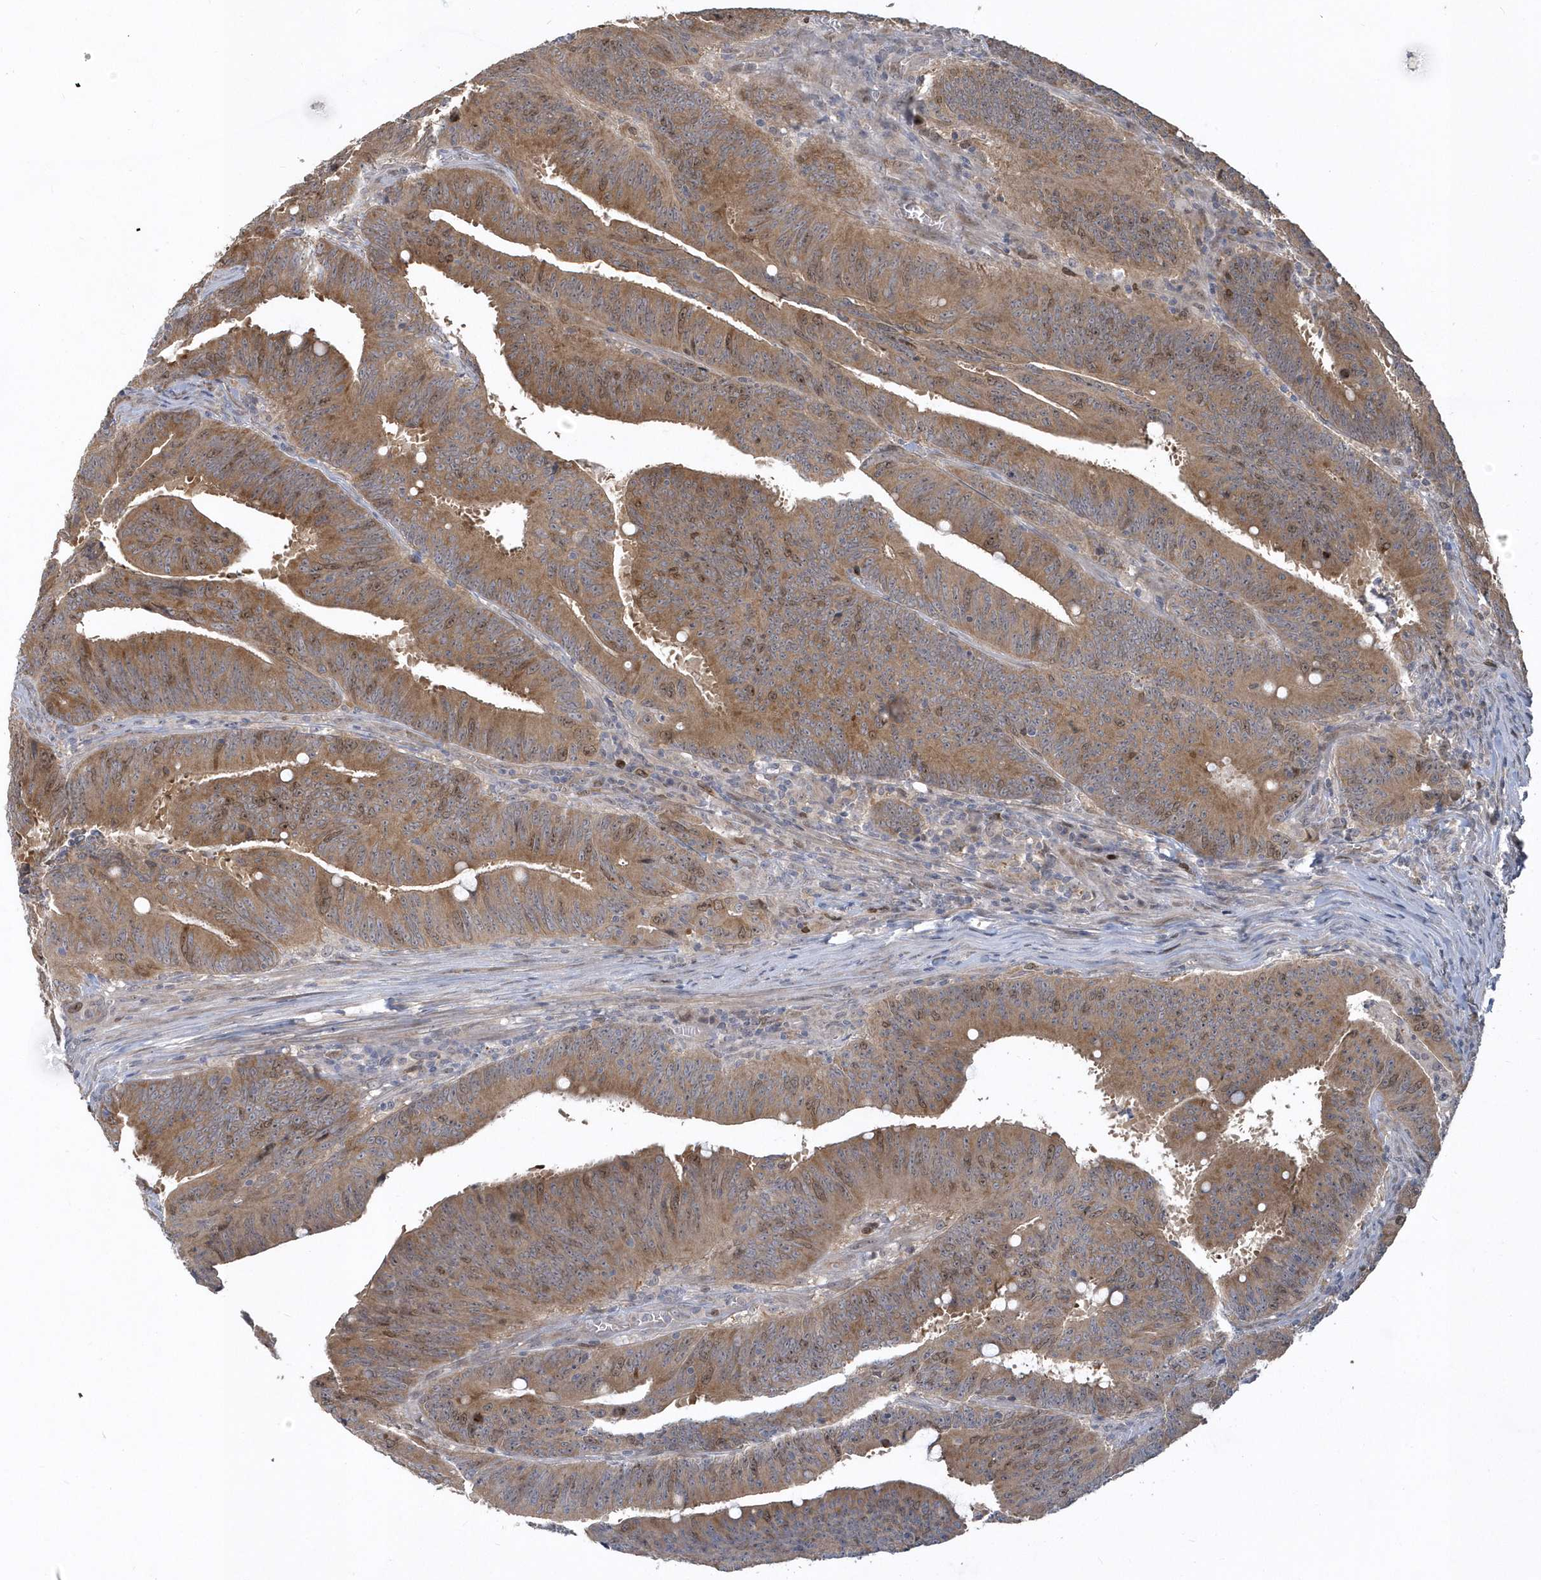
{"staining": {"intensity": "moderate", "quantity": ">75%", "location": "cytoplasmic/membranous,nuclear"}, "tissue": "colorectal cancer", "cell_type": "Tumor cells", "image_type": "cancer", "snomed": [{"axis": "morphology", "description": "Adenocarcinoma, NOS"}, {"axis": "topography", "description": "Colon"}], "caption": "Adenocarcinoma (colorectal) stained for a protein (brown) displays moderate cytoplasmic/membranous and nuclear positive staining in approximately >75% of tumor cells.", "gene": "TRAIP", "patient": {"sex": "male", "age": 45}}